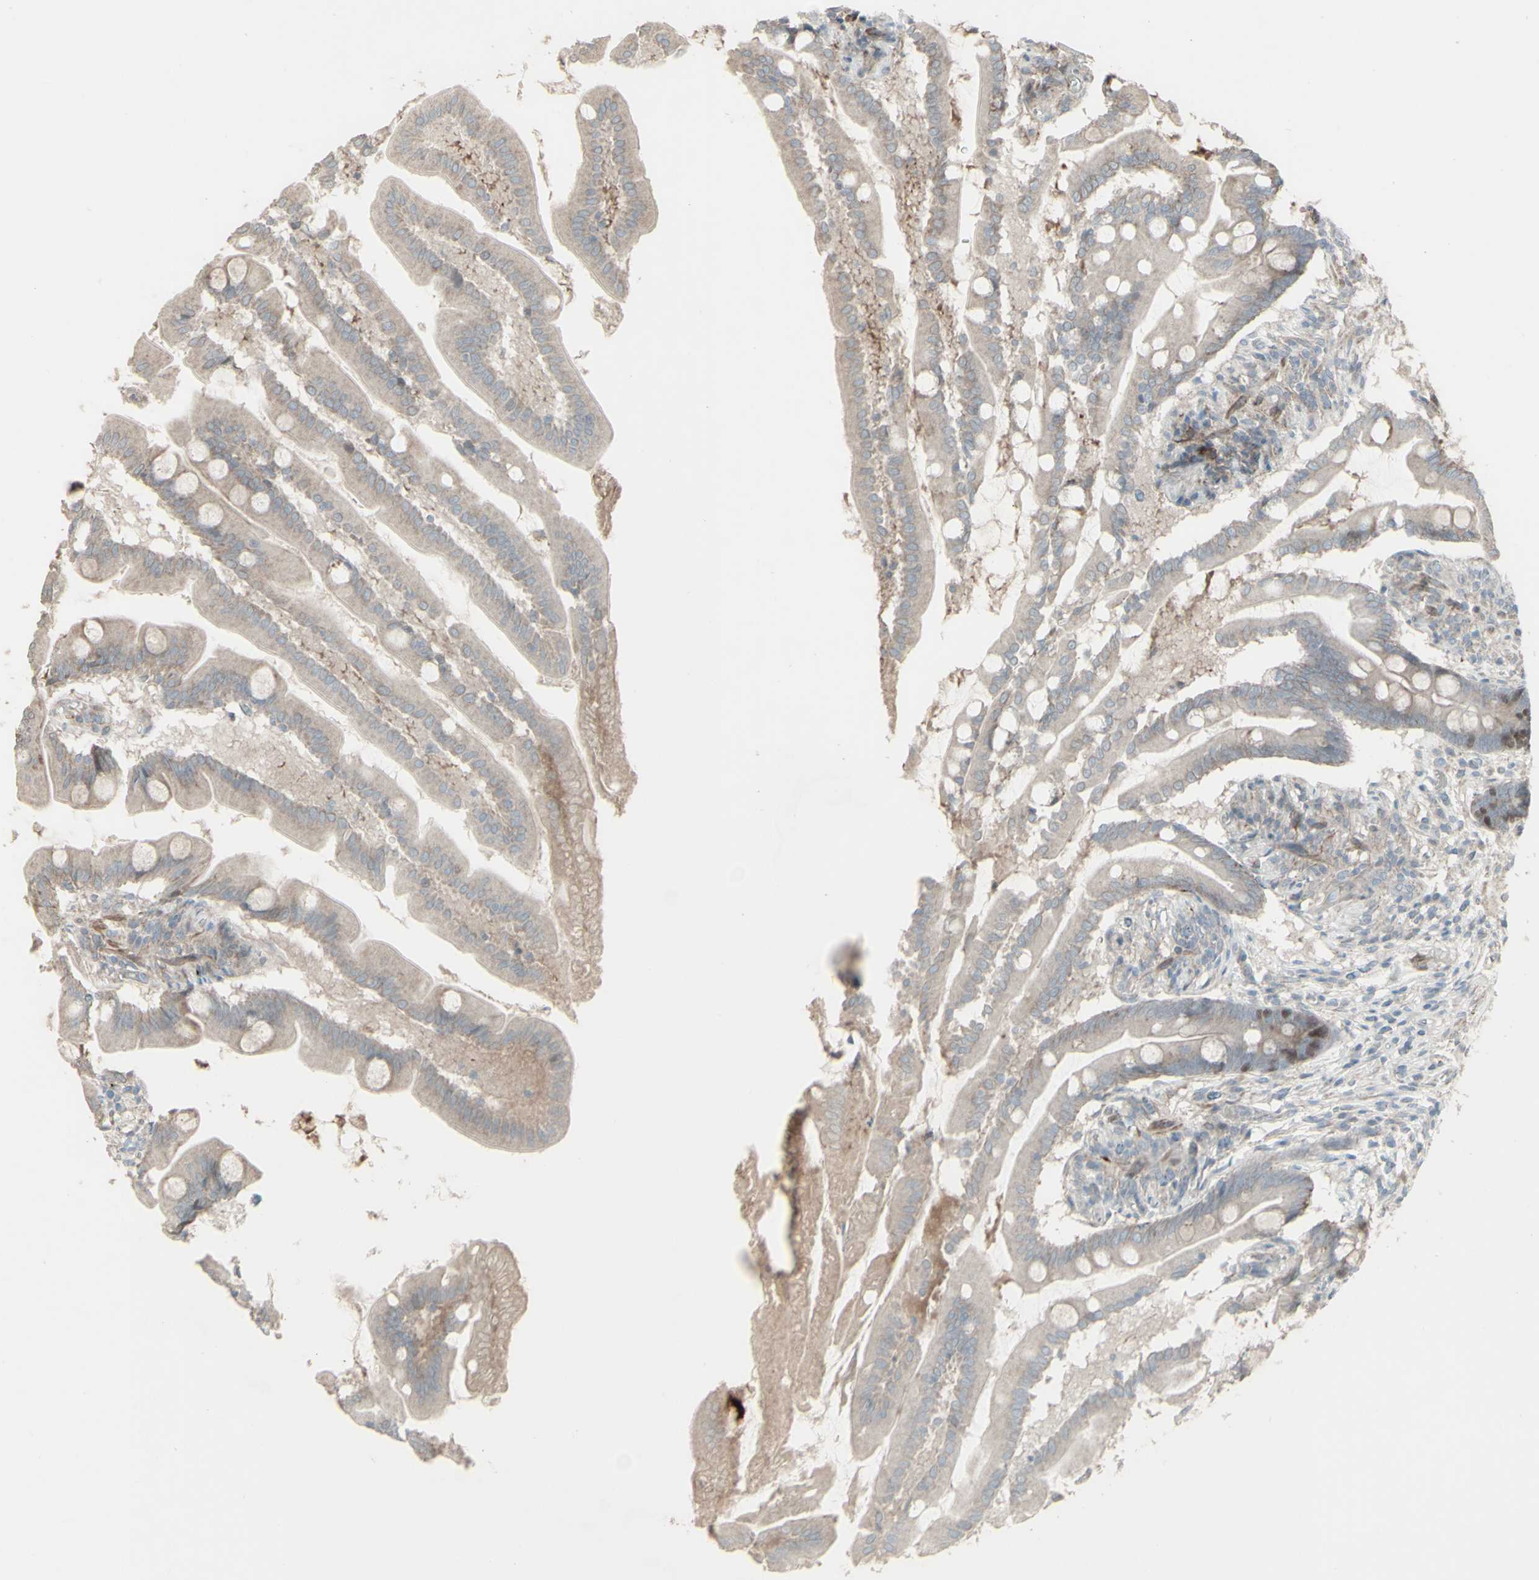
{"staining": {"intensity": "moderate", "quantity": "<25%", "location": "cytoplasmic/membranous,nuclear"}, "tissue": "small intestine", "cell_type": "Glandular cells", "image_type": "normal", "snomed": [{"axis": "morphology", "description": "Normal tissue, NOS"}, {"axis": "topography", "description": "Small intestine"}], "caption": "Human small intestine stained with a brown dye reveals moderate cytoplasmic/membranous,nuclear positive positivity in about <25% of glandular cells.", "gene": "GMNN", "patient": {"sex": "female", "age": 56}}